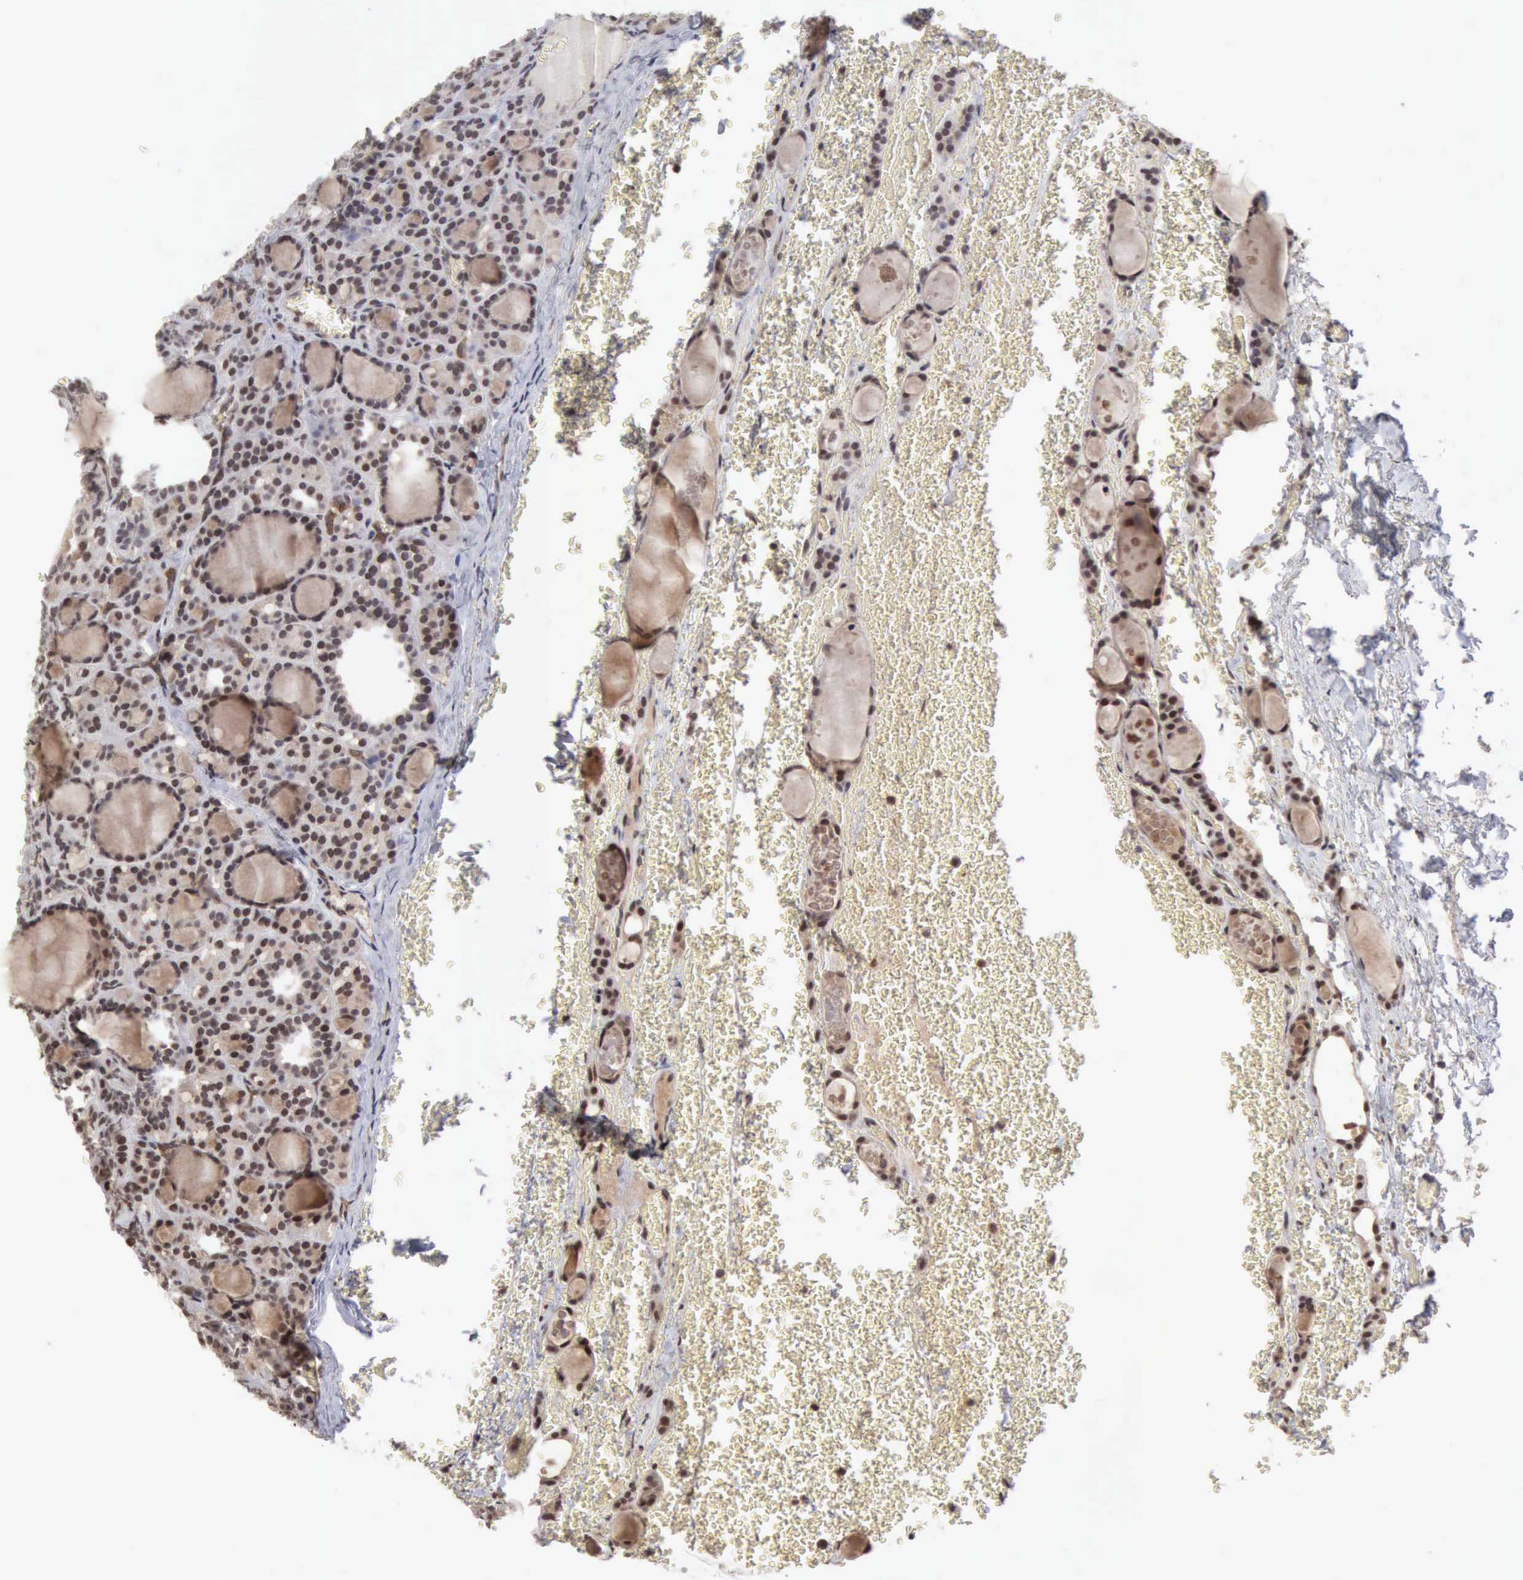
{"staining": {"intensity": "moderate", "quantity": ">75%", "location": "nuclear"}, "tissue": "thyroid cancer", "cell_type": "Tumor cells", "image_type": "cancer", "snomed": [{"axis": "morphology", "description": "Follicular adenoma carcinoma, NOS"}, {"axis": "topography", "description": "Thyroid gland"}], "caption": "Brown immunohistochemical staining in human thyroid cancer displays moderate nuclear expression in approximately >75% of tumor cells. (Brightfield microscopy of DAB IHC at high magnification).", "gene": "CDKN2A", "patient": {"sex": "female", "age": 71}}